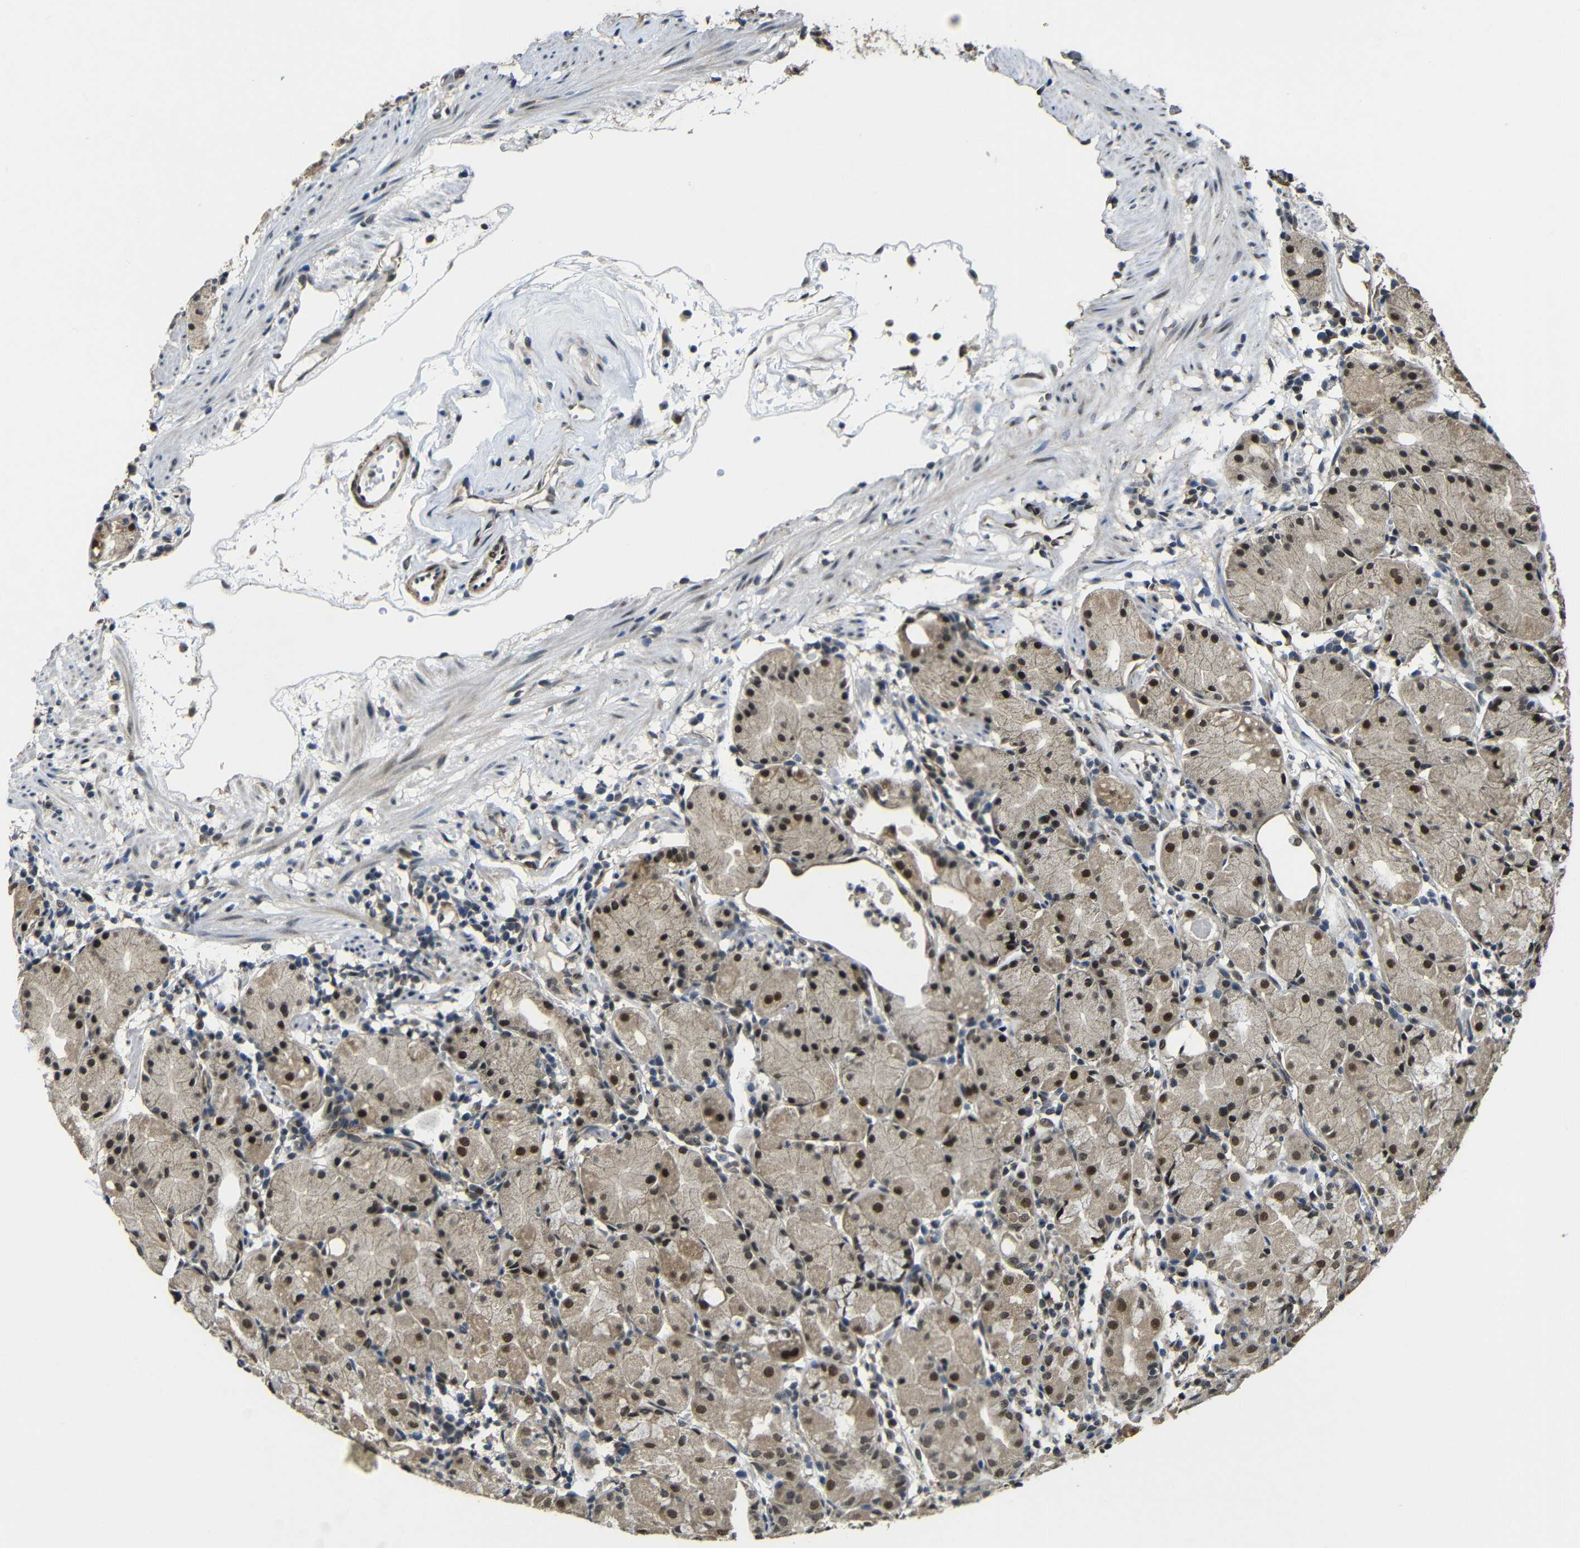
{"staining": {"intensity": "moderate", "quantity": ">75%", "location": "cytoplasmic/membranous,nuclear"}, "tissue": "stomach", "cell_type": "Glandular cells", "image_type": "normal", "snomed": [{"axis": "morphology", "description": "Normal tissue, NOS"}, {"axis": "topography", "description": "Stomach"}, {"axis": "topography", "description": "Stomach, lower"}], "caption": "Unremarkable stomach was stained to show a protein in brown. There is medium levels of moderate cytoplasmic/membranous,nuclear staining in about >75% of glandular cells.", "gene": "FAM172A", "patient": {"sex": "female", "age": 75}}